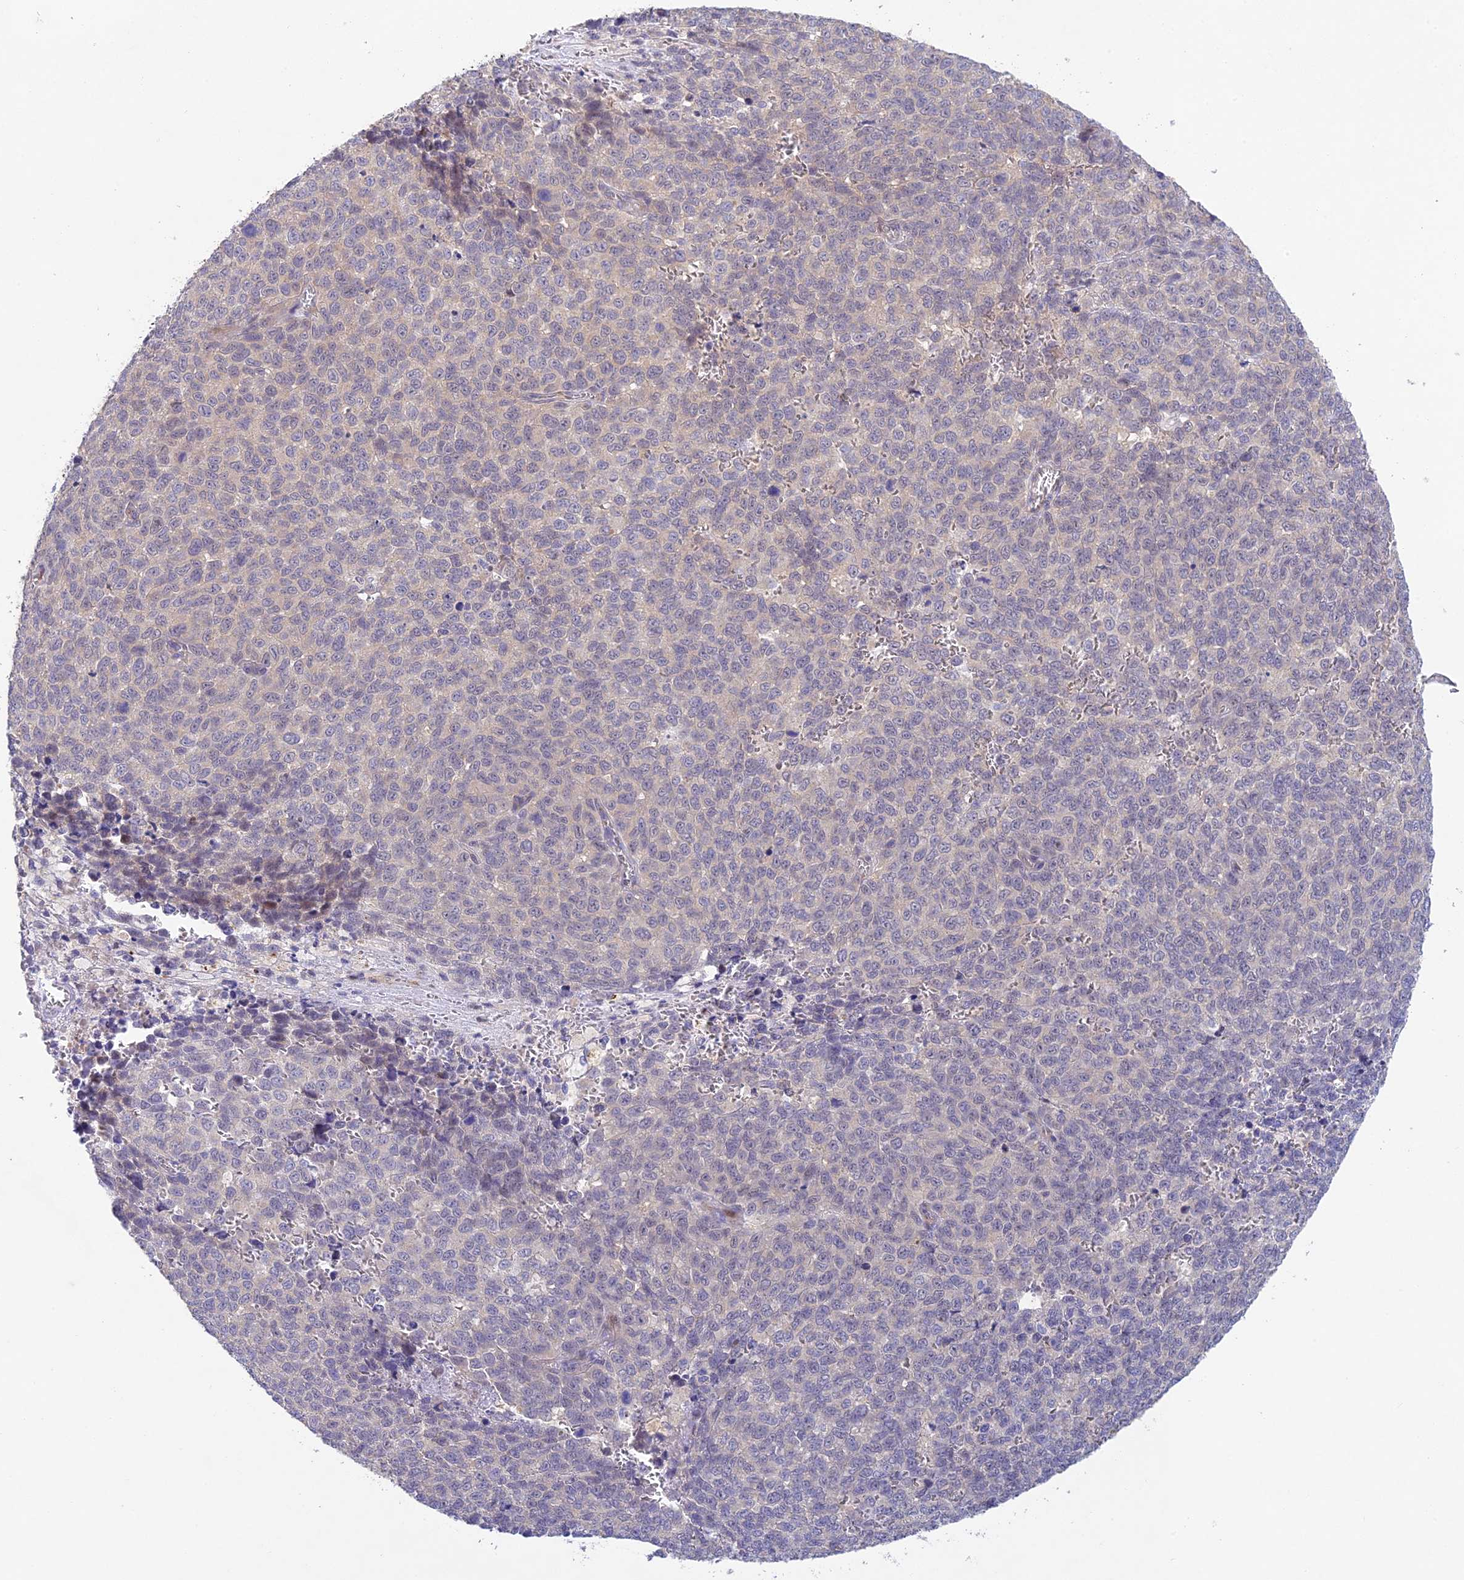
{"staining": {"intensity": "negative", "quantity": "none", "location": "none"}, "tissue": "melanoma", "cell_type": "Tumor cells", "image_type": "cancer", "snomed": [{"axis": "morphology", "description": "Malignant melanoma, NOS"}, {"axis": "topography", "description": "Nose, NOS"}], "caption": "Immunohistochemical staining of human malignant melanoma exhibits no significant staining in tumor cells.", "gene": "NSMCE1", "patient": {"sex": "female", "age": 48}}